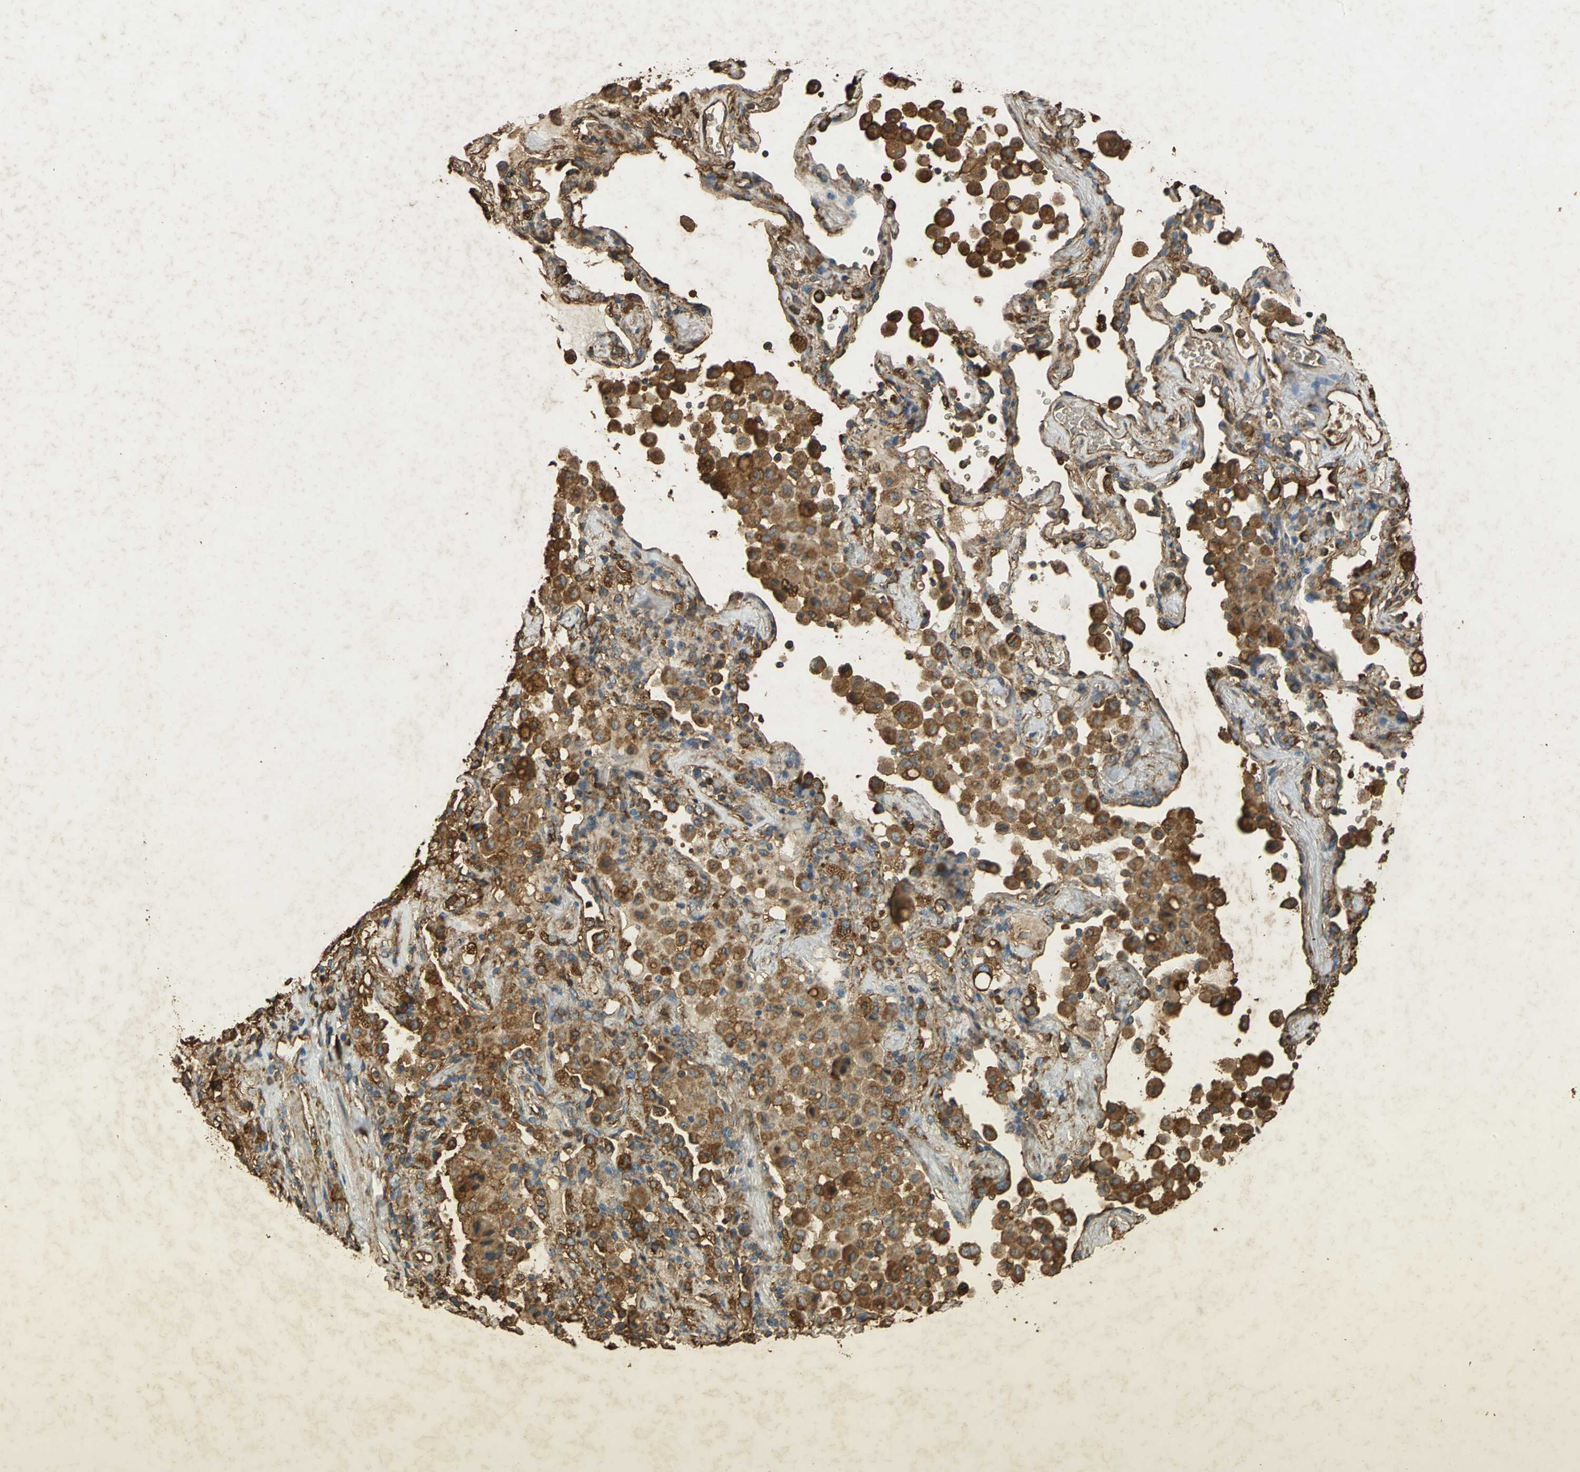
{"staining": {"intensity": "moderate", "quantity": ">75%", "location": "cytoplasmic/membranous"}, "tissue": "lung cancer", "cell_type": "Tumor cells", "image_type": "cancer", "snomed": [{"axis": "morphology", "description": "Squamous cell carcinoma, NOS"}, {"axis": "topography", "description": "Lung"}], "caption": "Protein staining by immunohistochemistry (IHC) reveals moderate cytoplasmic/membranous positivity in about >75% of tumor cells in lung cancer.", "gene": "HSP90B1", "patient": {"sex": "female", "age": 67}}